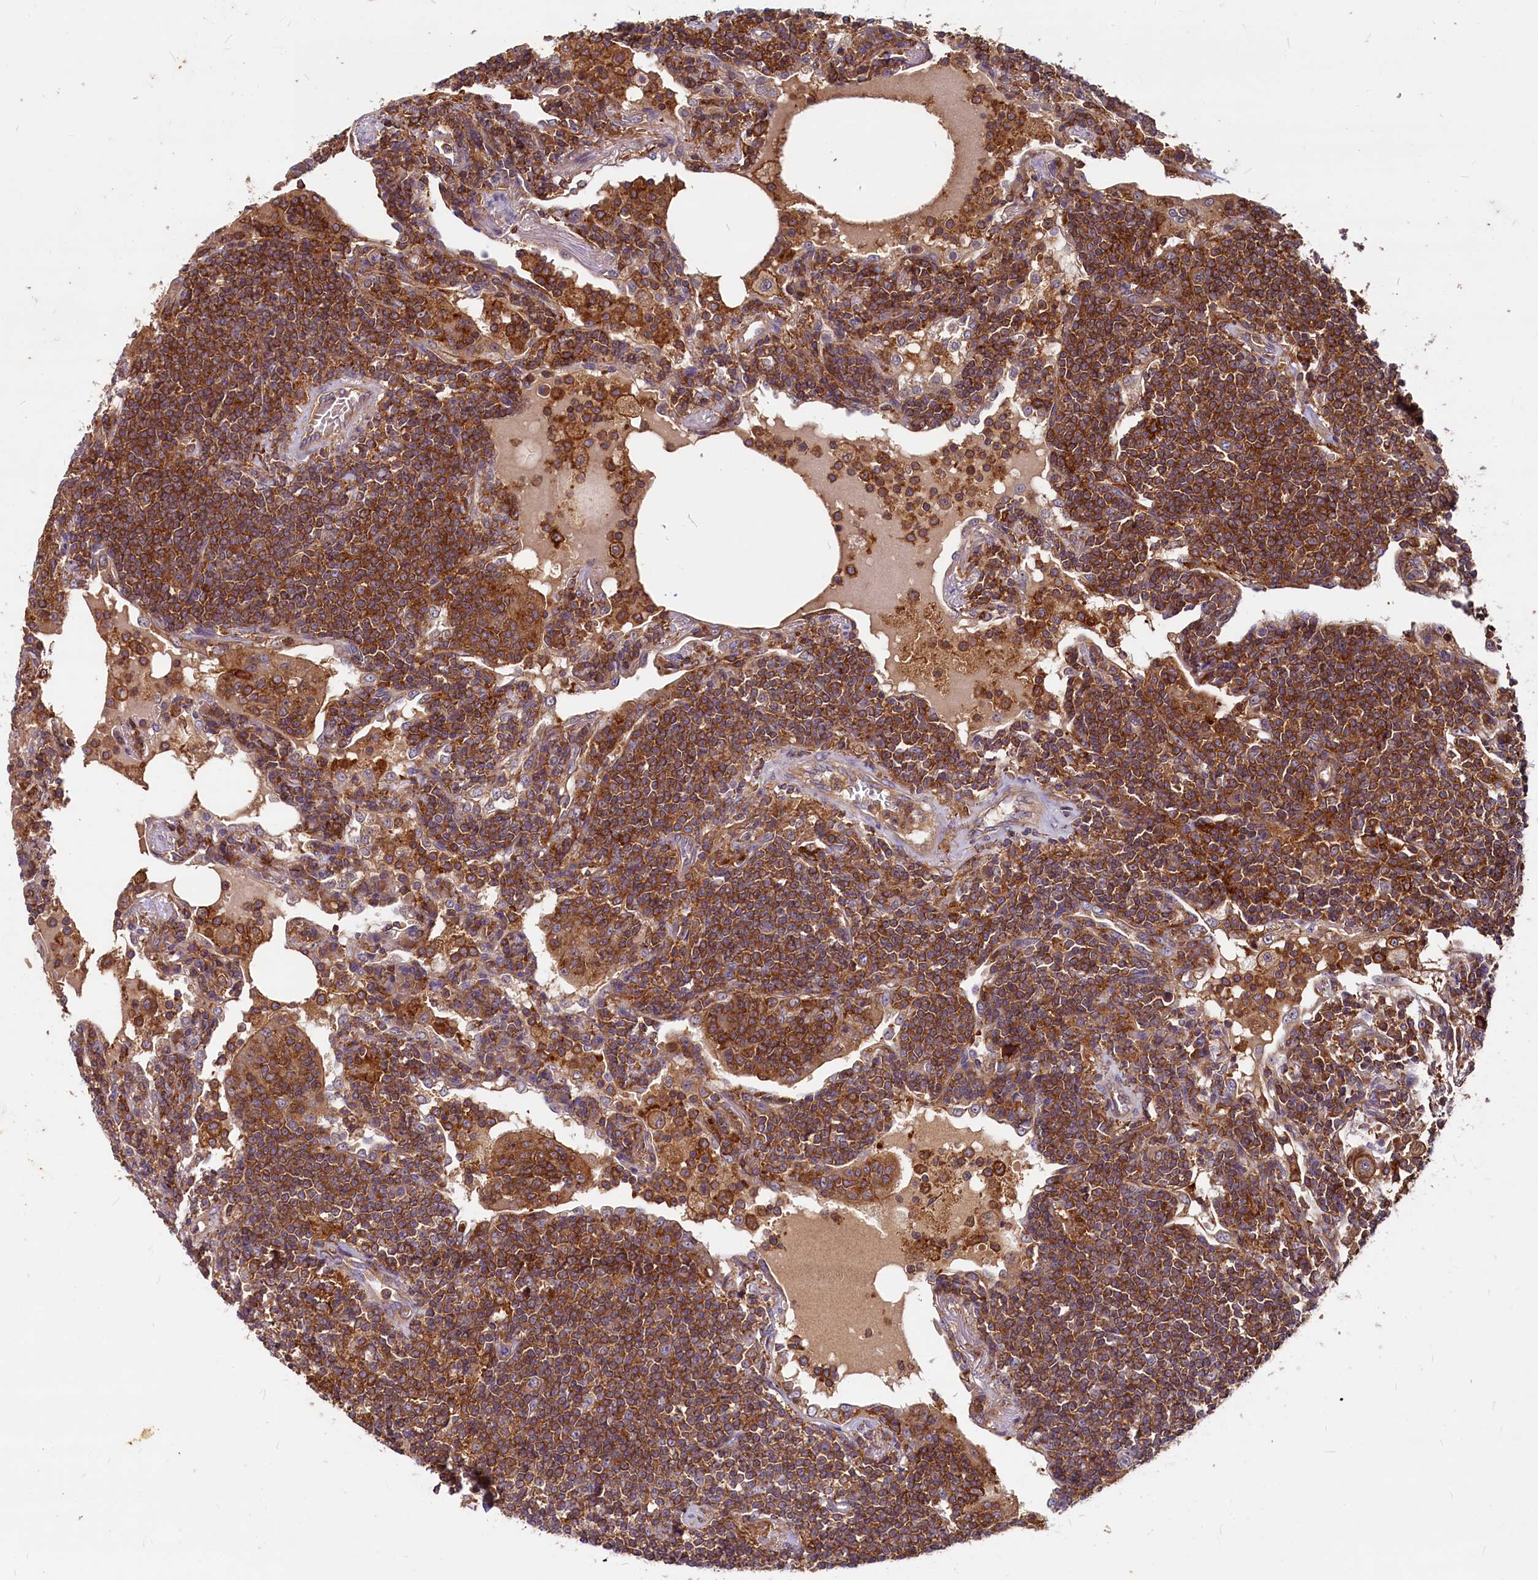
{"staining": {"intensity": "strong", "quantity": ">75%", "location": "cytoplasmic/membranous"}, "tissue": "lymphoma", "cell_type": "Tumor cells", "image_type": "cancer", "snomed": [{"axis": "morphology", "description": "Malignant lymphoma, non-Hodgkin's type, Low grade"}, {"axis": "topography", "description": "Lung"}], "caption": "The micrograph demonstrates staining of low-grade malignant lymphoma, non-Hodgkin's type, revealing strong cytoplasmic/membranous protein expression (brown color) within tumor cells.", "gene": "MYO9B", "patient": {"sex": "female", "age": 71}}